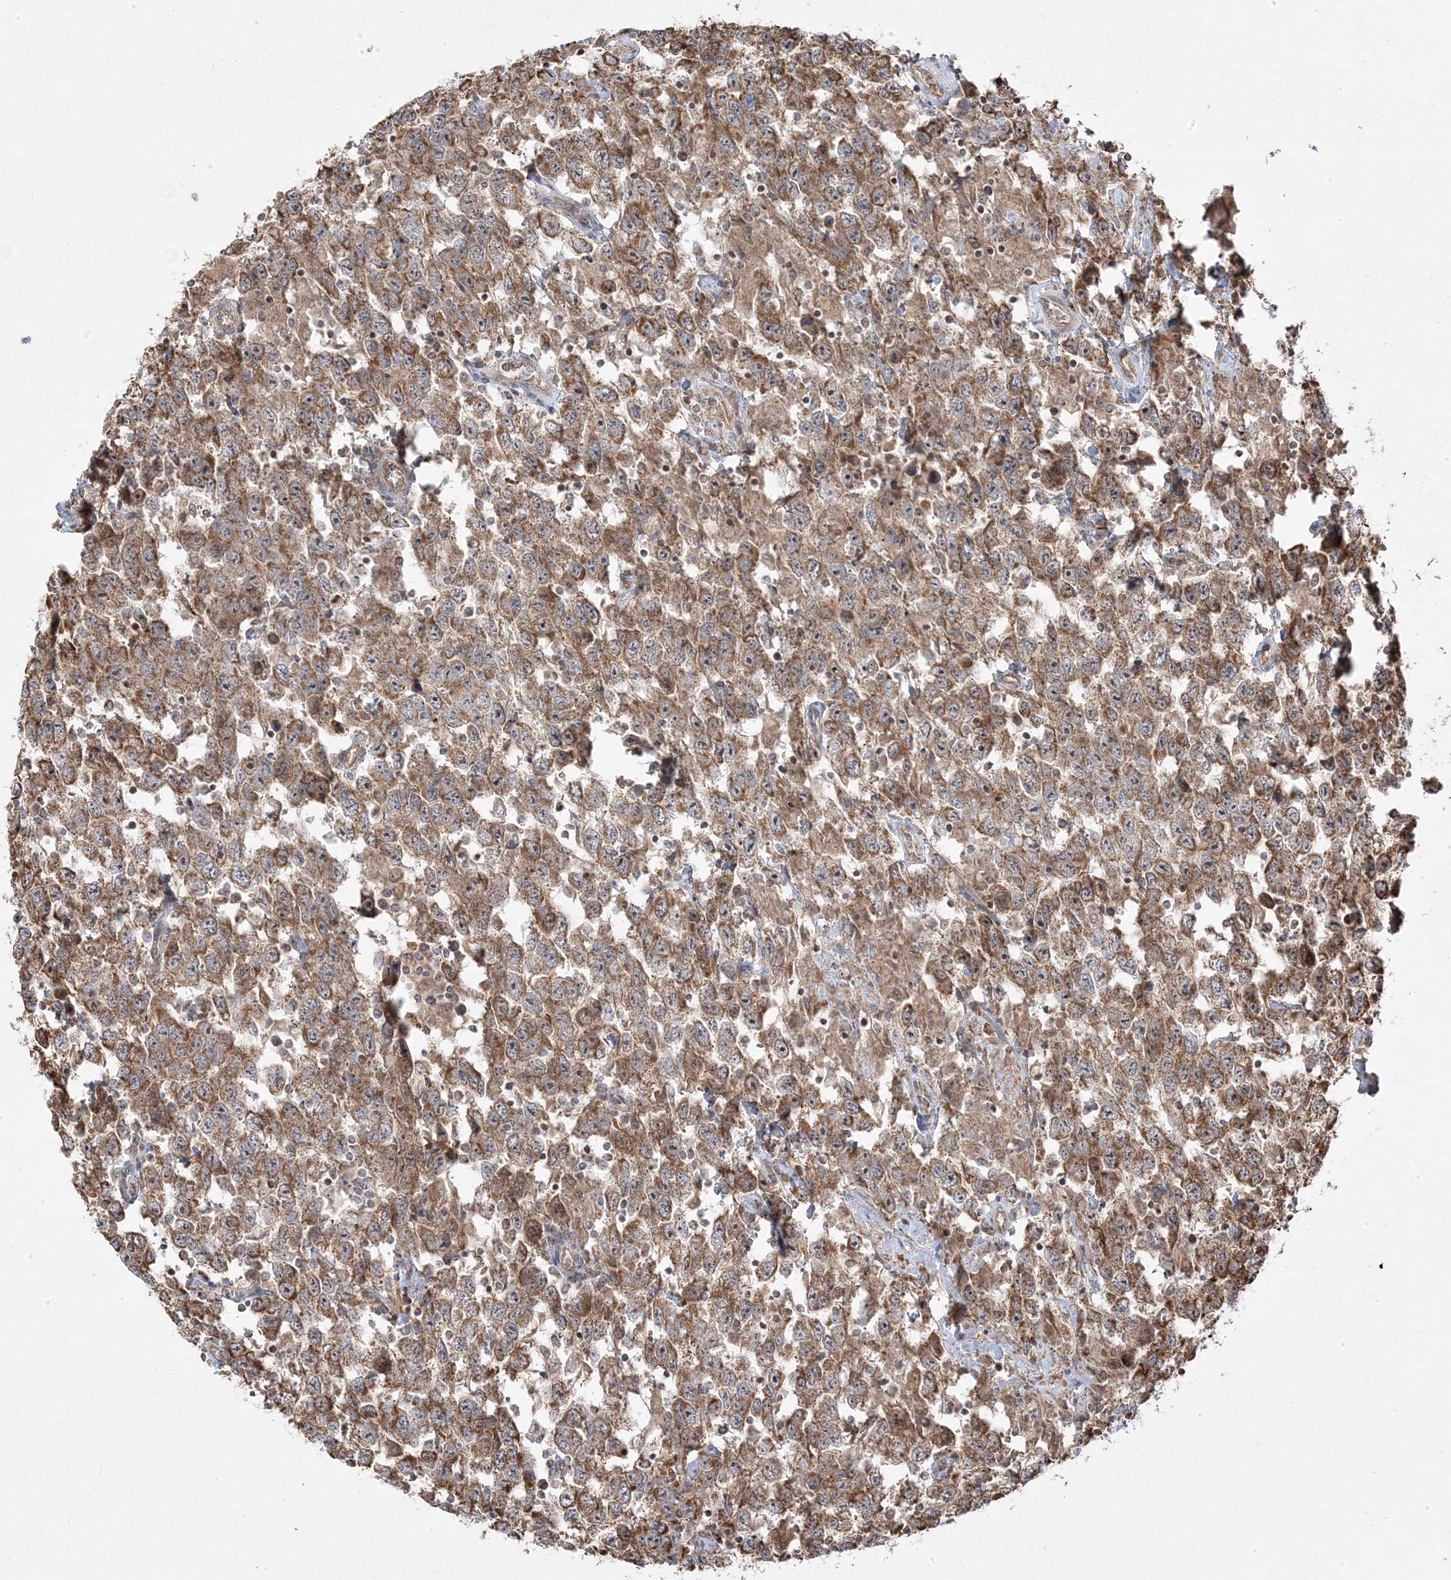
{"staining": {"intensity": "moderate", "quantity": ">75%", "location": "cytoplasmic/membranous"}, "tissue": "testis cancer", "cell_type": "Tumor cells", "image_type": "cancer", "snomed": [{"axis": "morphology", "description": "Seminoma, NOS"}, {"axis": "topography", "description": "Testis"}], "caption": "A histopathology image showing moderate cytoplasmic/membranous positivity in approximately >75% of tumor cells in testis seminoma, as visualized by brown immunohistochemical staining.", "gene": "CLUAP1", "patient": {"sex": "male", "age": 41}}